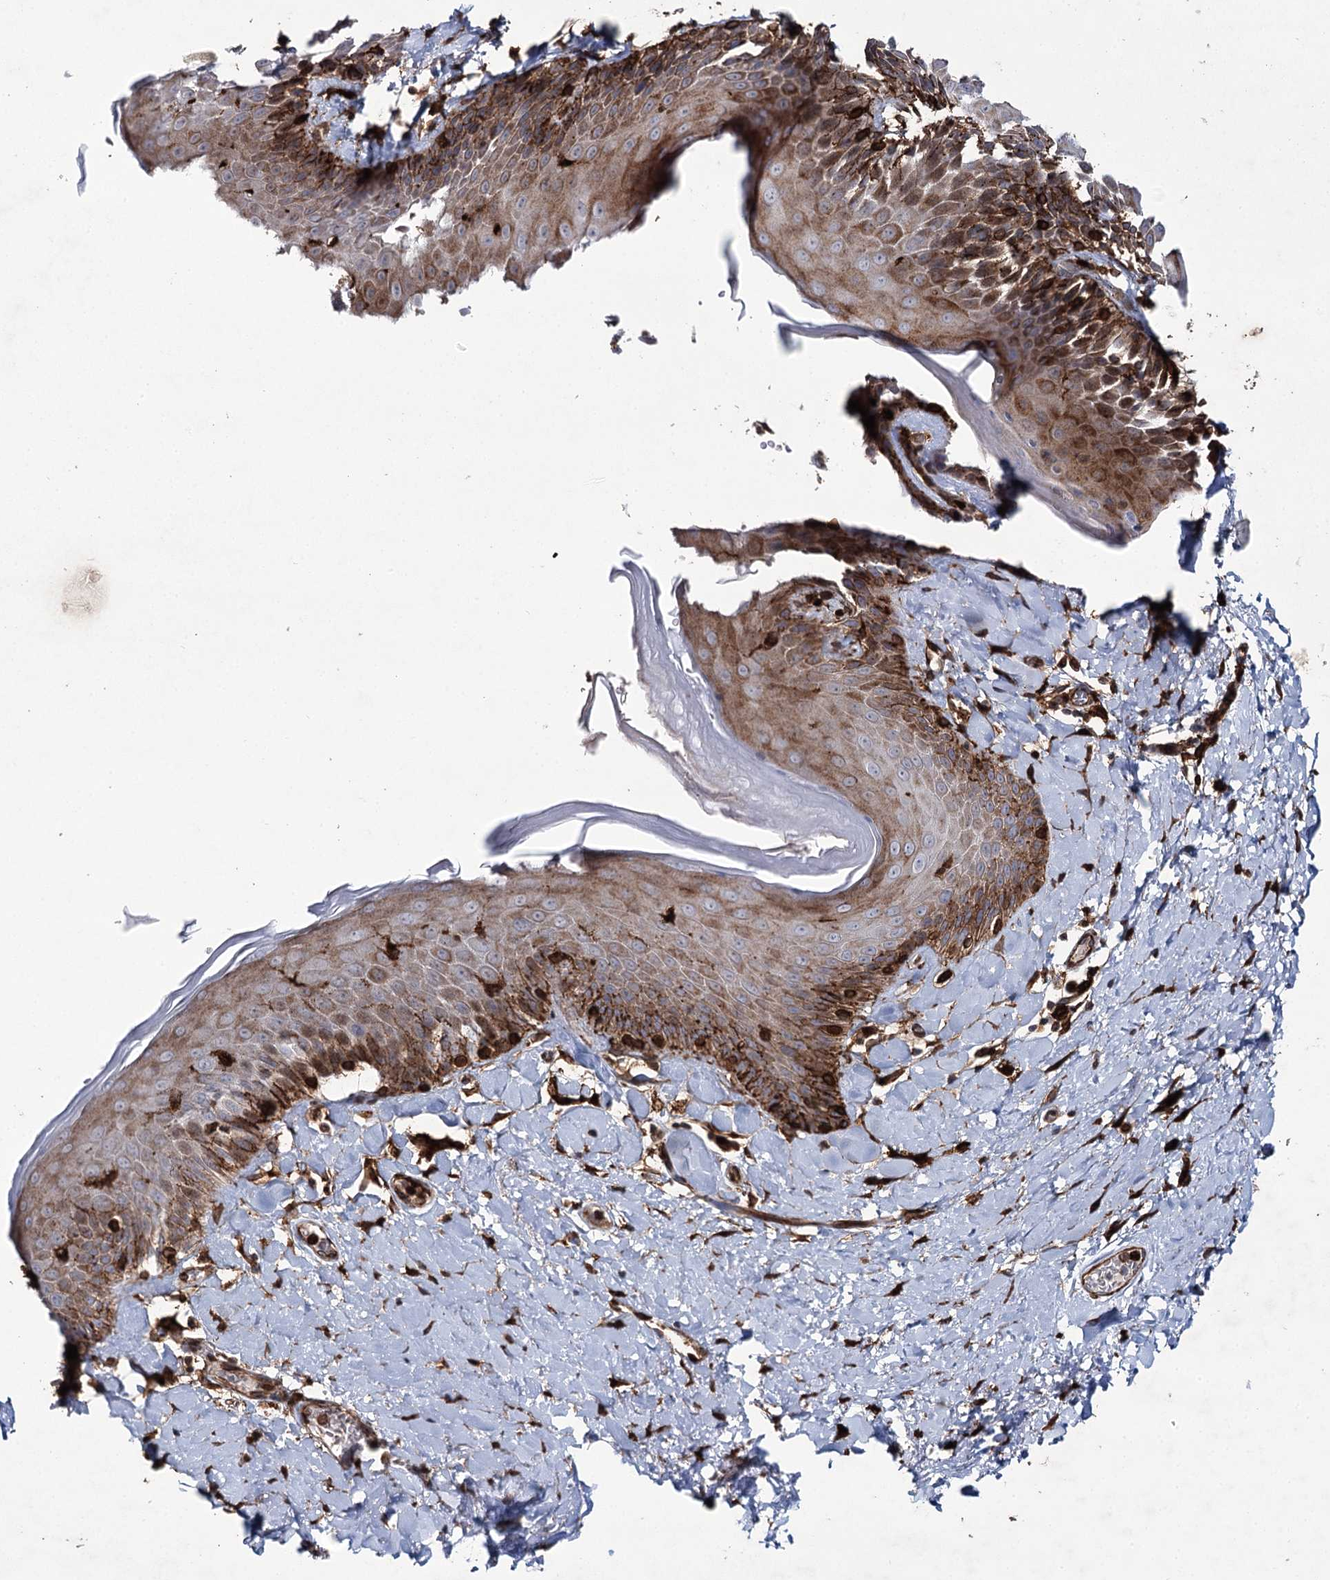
{"staining": {"intensity": "strong", "quantity": "25%-75%", "location": "cytoplasmic/membranous,nuclear"}, "tissue": "skin", "cell_type": "Epidermal cells", "image_type": "normal", "snomed": [{"axis": "morphology", "description": "Normal tissue, NOS"}, {"axis": "topography", "description": "Anal"}], "caption": "Protein expression analysis of benign skin exhibits strong cytoplasmic/membranous,nuclear positivity in about 25%-75% of epidermal cells. Ihc stains the protein in brown and the nuclei are stained blue.", "gene": "DCUN1D4", "patient": {"sex": "male", "age": 69}}